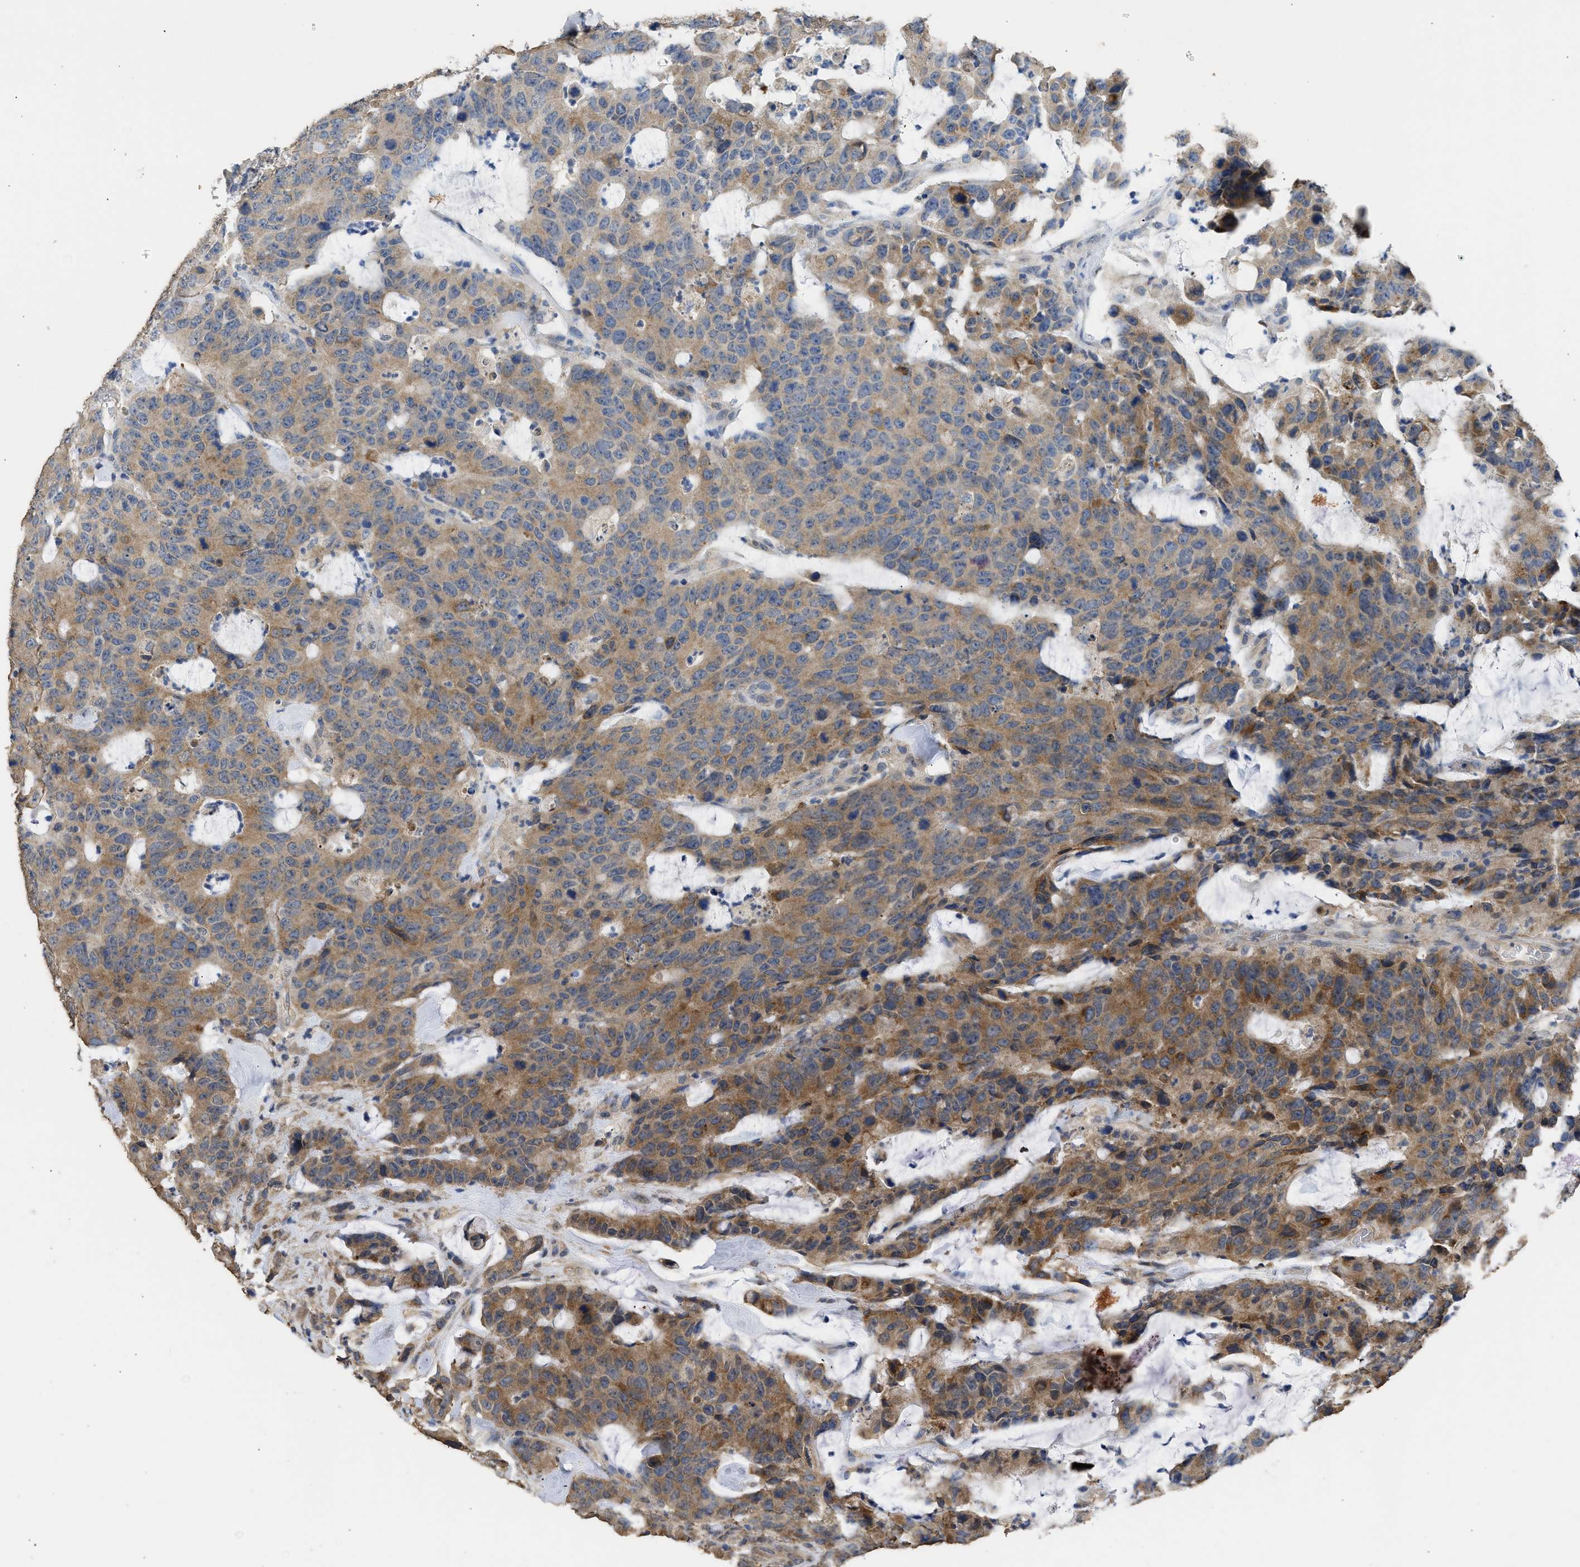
{"staining": {"intensity": "moderate", "quantity": ">75%", "location": "cytoplasmic/membranous"}, "tissue": "colorectal cancer", "cell_type": "Tumor cells", "image_type": "cancer", "snomed": [{"axis": "morphology", "description": "Adenocarcinoma, NOS"}, {"axis": "topography", "description": "Colon"}], "caption": "The immunohistochemical stain highlights moderate cytoplasmic/membranous staining in tumor cells of colorectal cancer tissue.", "gene": "SPINT2", "patient": {"sex": "female", "age": 86}}